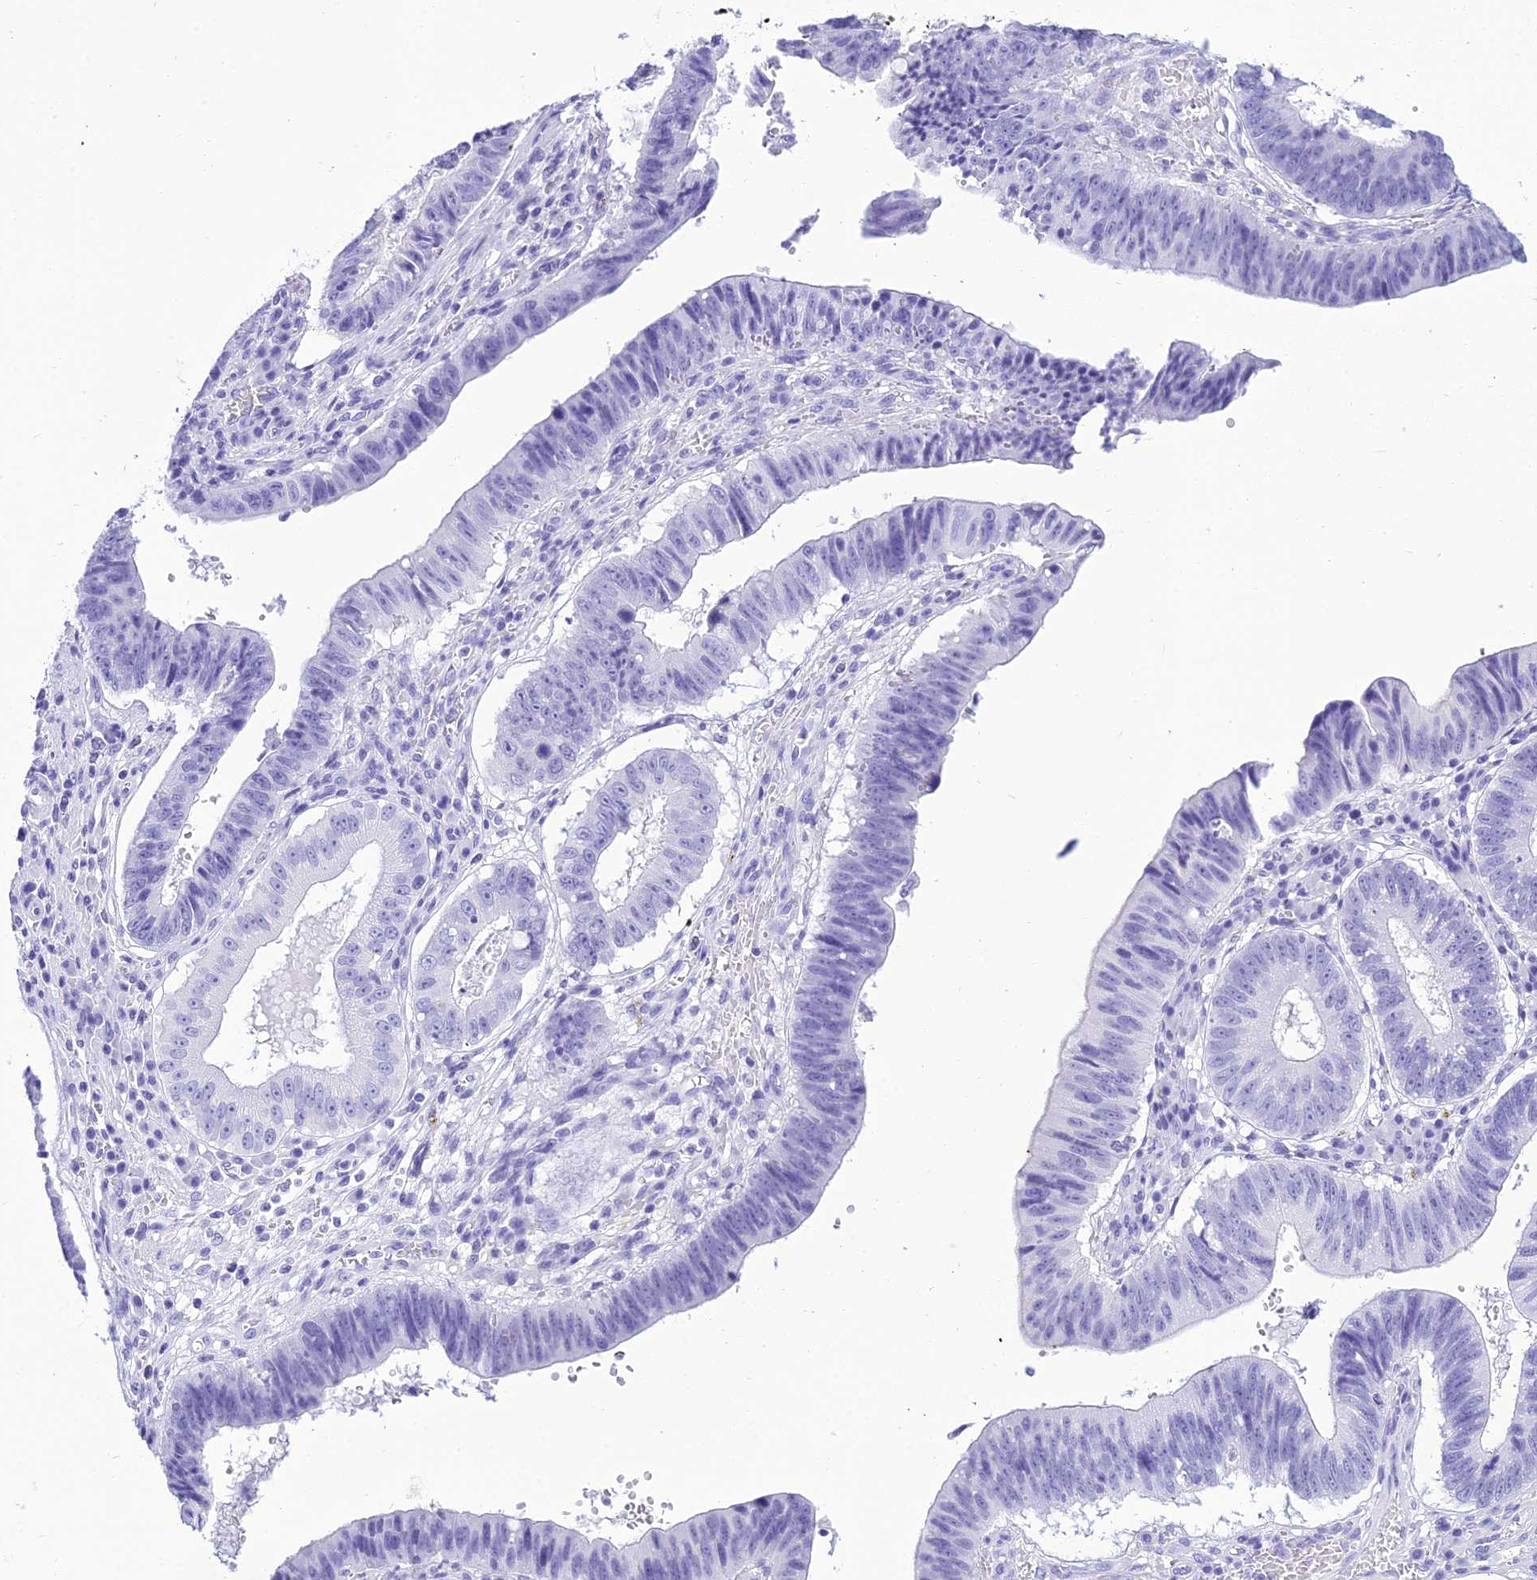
{"staining": {"intensity": "negative", "quantity": "none", "location": "none"}, "tissue": "stomach cancer", "cell_type": "Tumor cells", "image_type": "cancer", "snomed": [{"axis": "morphology", "description": "Adenocarcinoma, NOS"}, {"axis": "topography", "description": "Stomach"}], "caption": "Immunohistochemical staining of stomach cancer shows no significant positivity in tumor cells.", "gene": "ZNF442", "patient": {"sex": "male", "age": 59}}